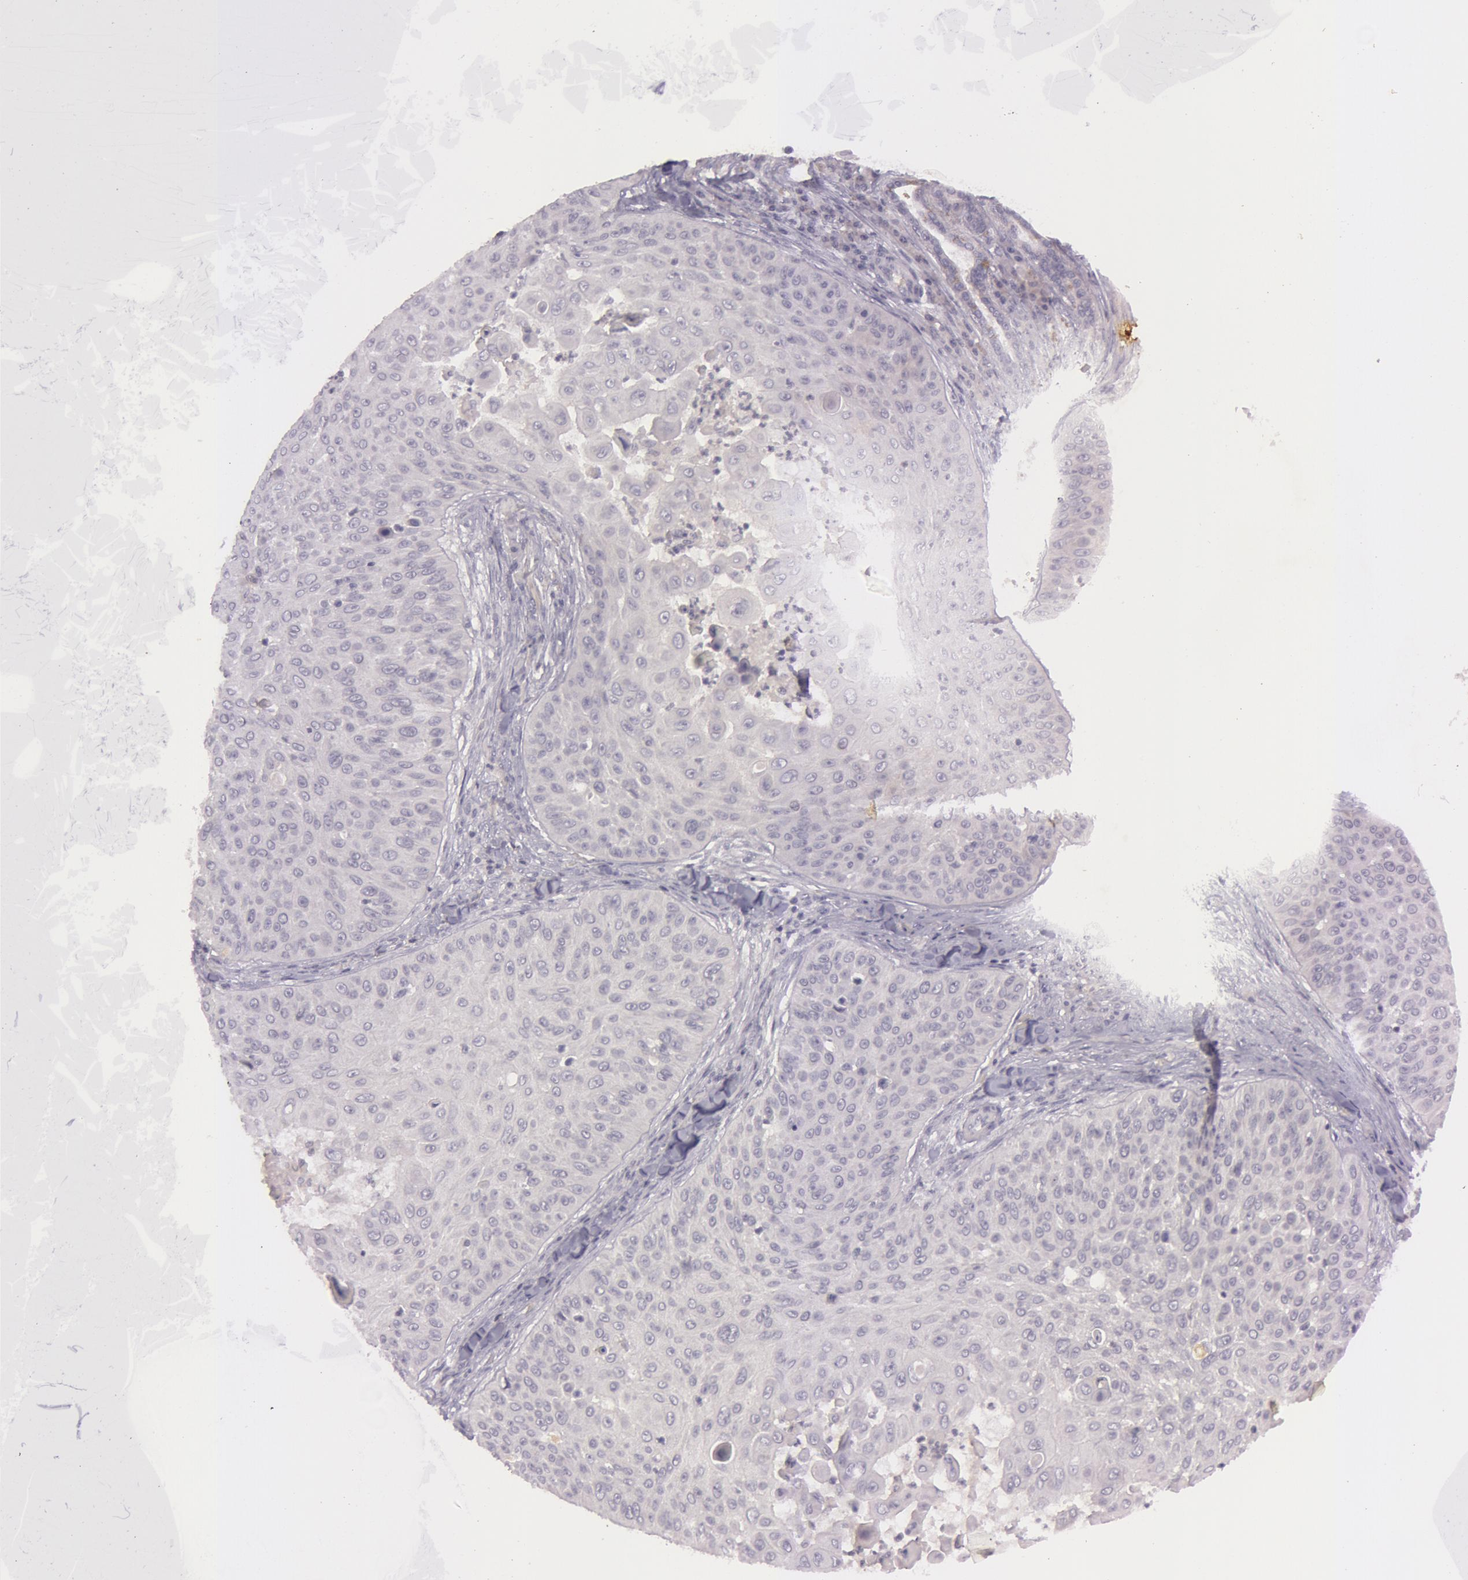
{"staining": {"intensity": "negative", "quantity": "none", "location": "none"}, "tissue": "skin cancer", "cell_type": "Tumor cells", "image_type": "cancer", "snomed": [{"axis": "morphology", "description": "Squamous cell carcinoma, NOS"}, {"axis": "topography", "description": "Skin"}], "caption": "High power microscopy photomicrograph of an immunohistochemistry micrograph of skin squamous cell carcinoma, revealing no significant expression in tumor cells. The staining was performed using DAB to visualize the protein expression in brown, while the nuclei were stained in blue with hematoxylin (Magnification: 20x).", "gene": "MXRA5", "patient": {"sex": "male", "age": 82}}